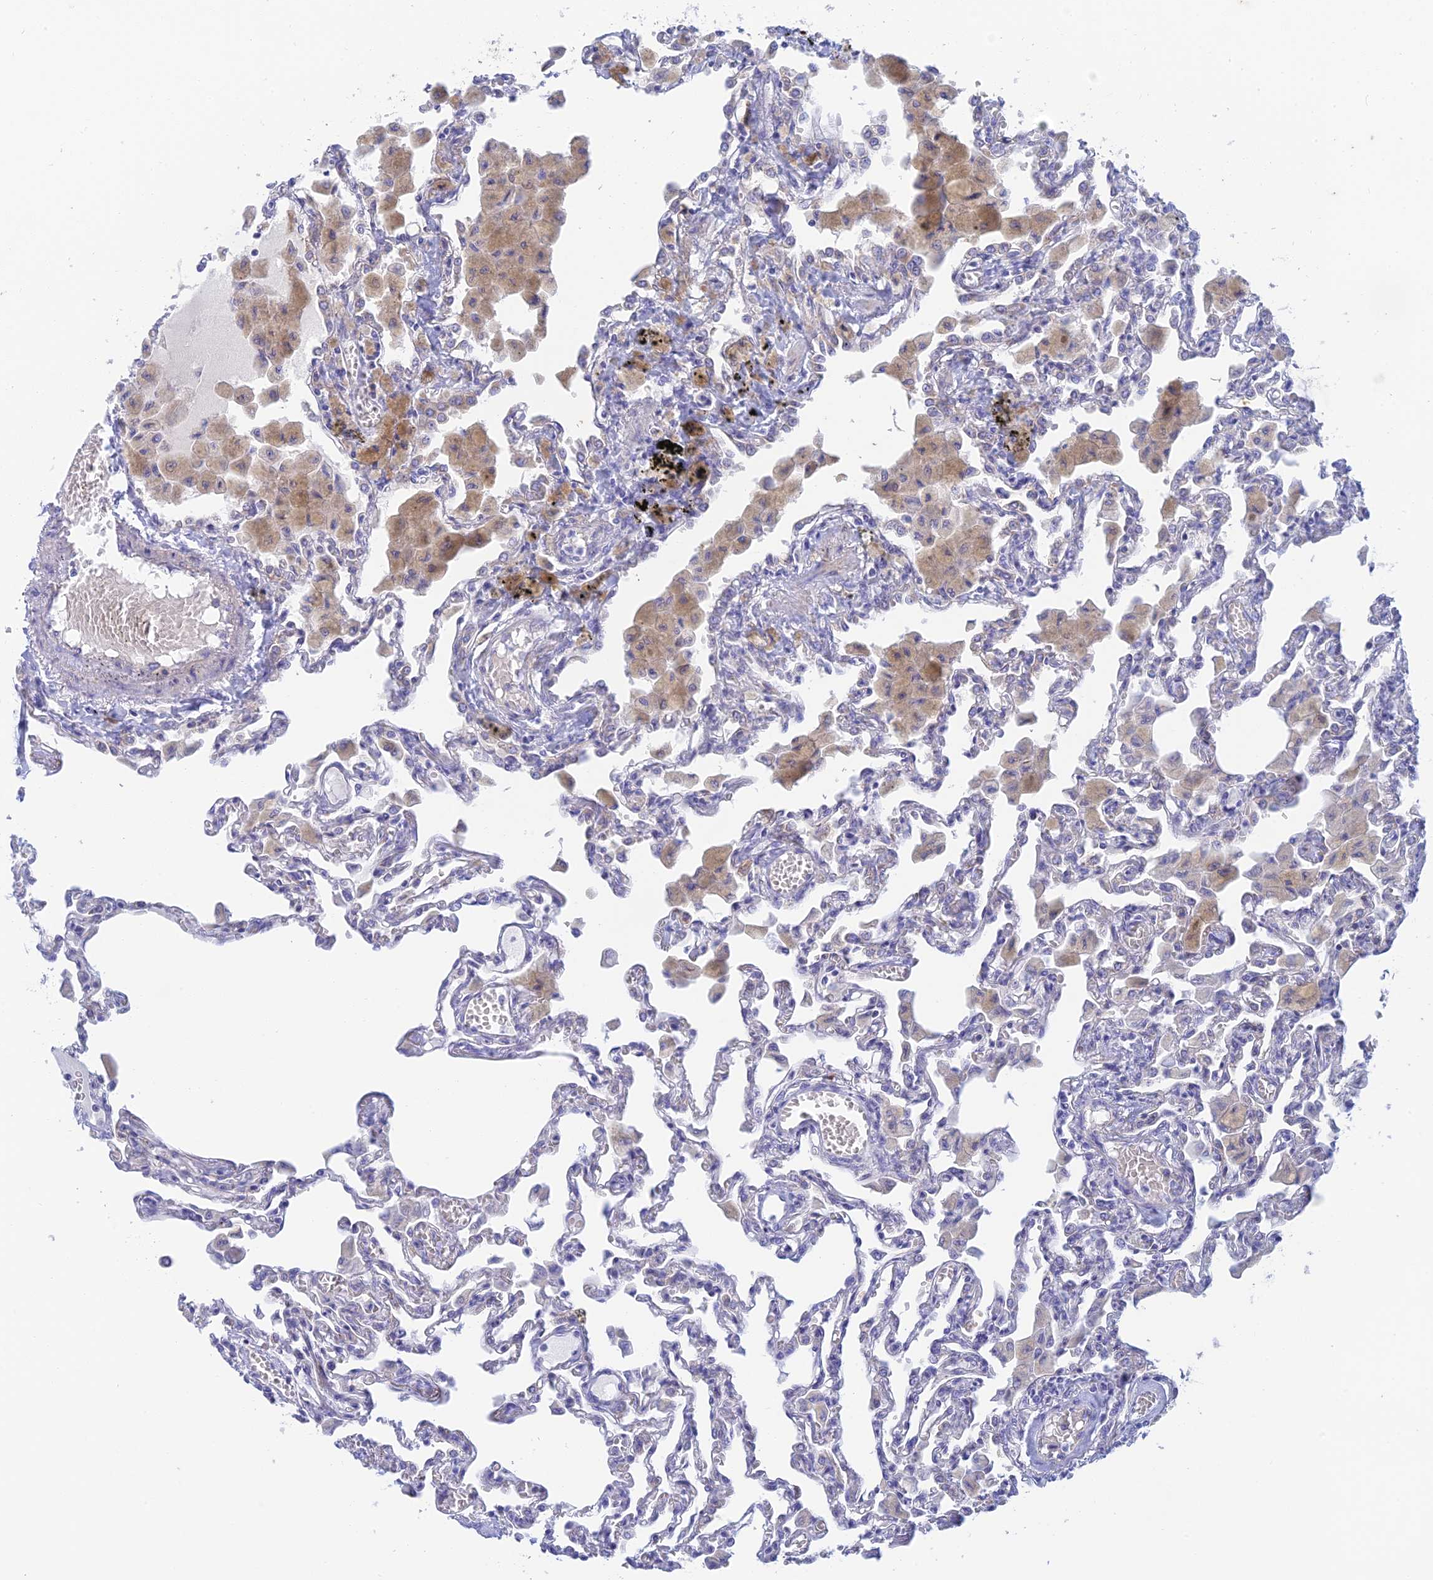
{"staining": {"intensity": "negative", "quantity": "none", "location": "none"}, "tissue": "lung", "cell_type": "Alveolar cells", "image_type": "normal", "snomed": [{"axis": "morphology", "description": "Normal tissue, NOS"}, {"axis": "topography", "description": "Bronchus"}, {"axis": "topography", "description": "Lung"}], "caption": "This histopathology image is of unremarkable lung stained with immunohistochemistry to label a protein in brown with the nuclei are counter-stained blue. There is no positivity in alveolar cells. (DAB (3,3'-diaminobenzidine) IHC, high magnification).", "gene": "CEP152", "patient": {"sex": "female", "age": 49}}